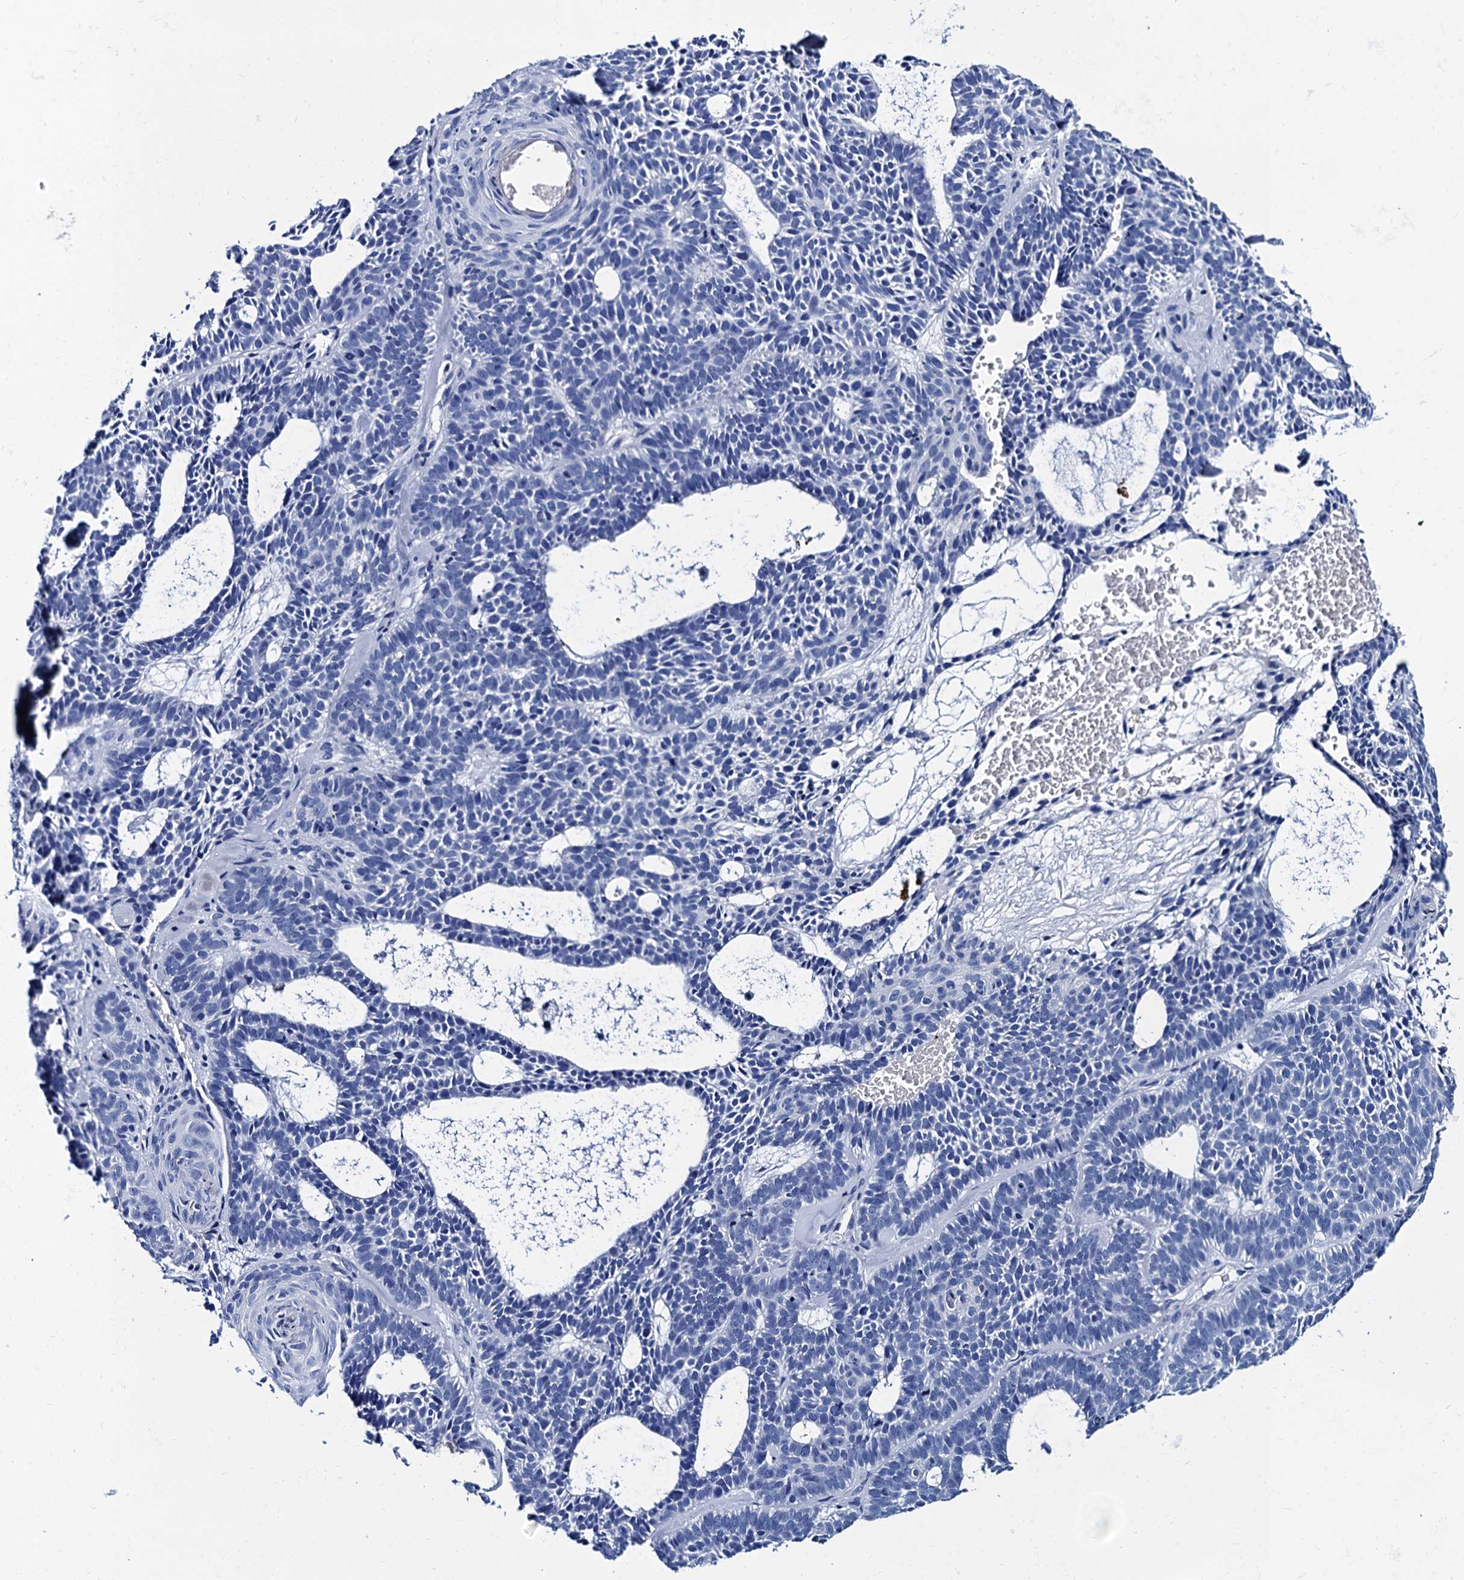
{"staining": {"intensity": "negative", "quantity": "none", "location": "none"}, "tissue": "skin cancer", "cell_type": "Tumor cells", "image_type": "cancer", "snomed": [{"axis": "morphology", "description": "Basal cell carcinoma"}, {"axis": "topography", "description": "Skin"}], "caption": "There is no significant expression in tumor cells of skin cancer (basal cell carcinoma). Nuclei are stained in blue.", "gene": "MYBPC3", "patient": {"sex": "male", "age": 85}}